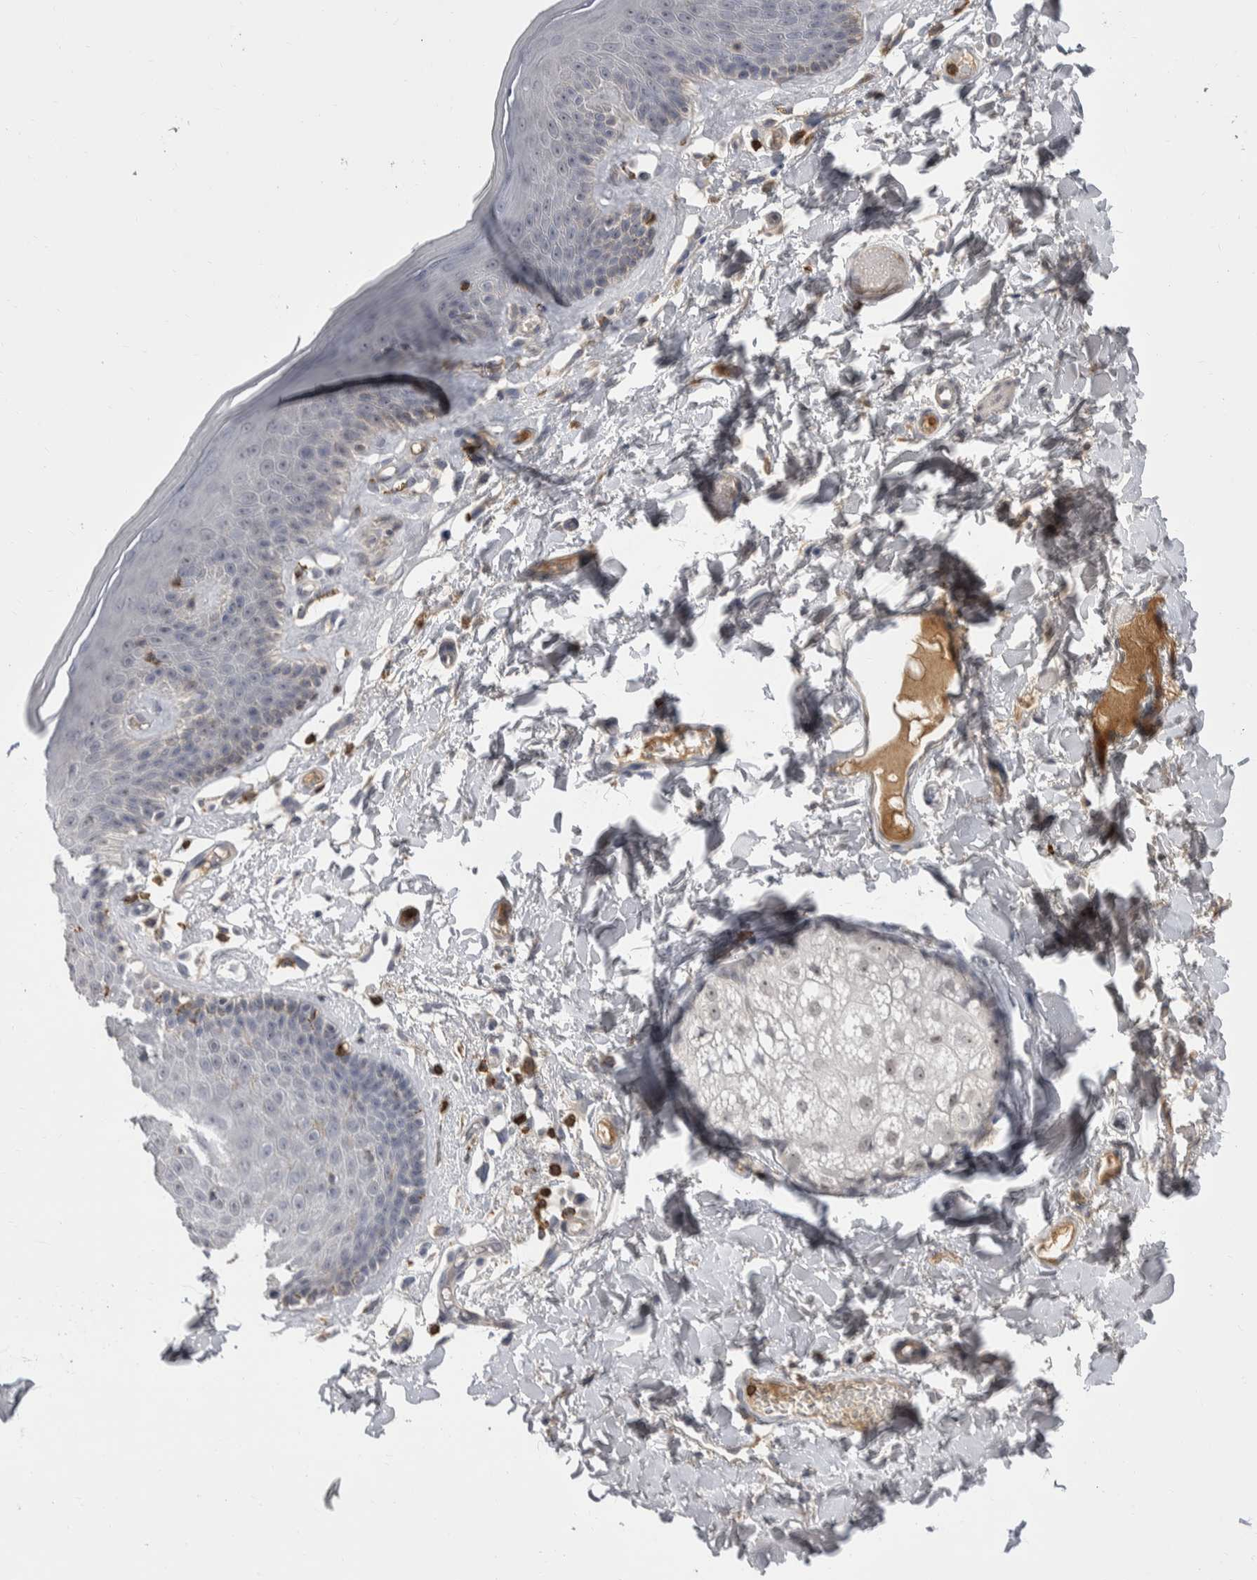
{"staining": {"intensity": "negative", "quantity": "none", "location": "none"}, "tissue": "skin", "cell_type": "Epidermal cells", "image_type": "normal", "snomed": [{"axis": "morphology", "description": "Normal tissue, NOS"}, {"axis": "topography", "description": "Vulva"}], "caption": "Micrograph shows no significant protein expression in epidermal cells of normal skin.", "gene": "CEP295NL", "patient": {"sex": "female", "age": 73}}